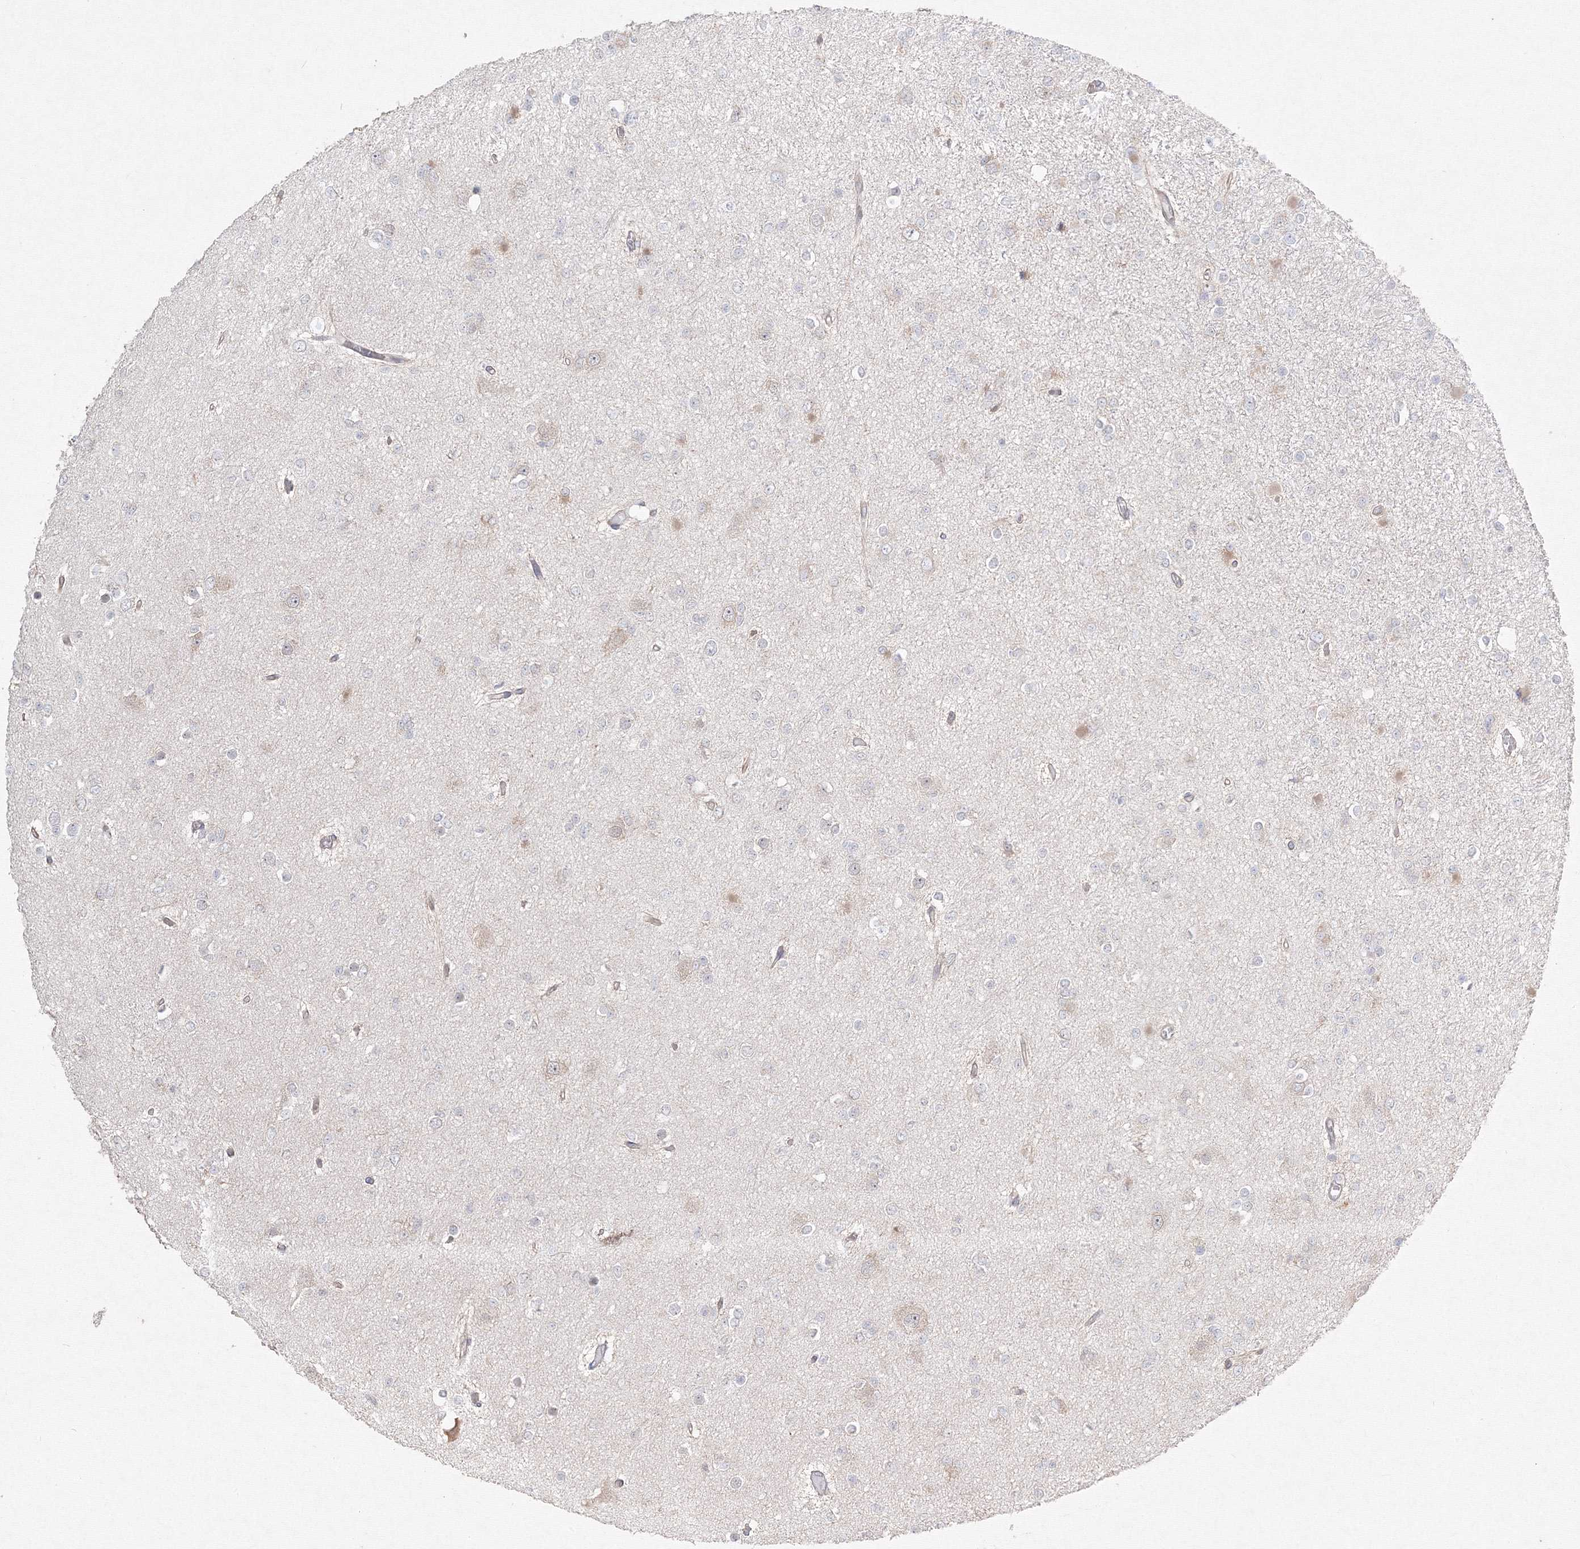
{"staining": {"intensity": "negative", "quantity": "none", "location": "none"}, "tissue": "glioma", "cell_type": "Tumor cells", "image_type": "cancer", "snomed": [{"axis": "morphology", "description": "Glioma, malignant, Low grade"}, {"axis": "topography", "description": "Brain"}], "caption": "Image shows no protein positivity in tumor cells of glioma tissue. Brightfield microscopy of immunohistochemistry (IHC) stained with DAB (3,3'-diaminobenzidine) (brown) and hematoxylin (blue), captured at high magnification.", "gene": "FBXL8", "patient": {"sex": "female", "age": 22}}